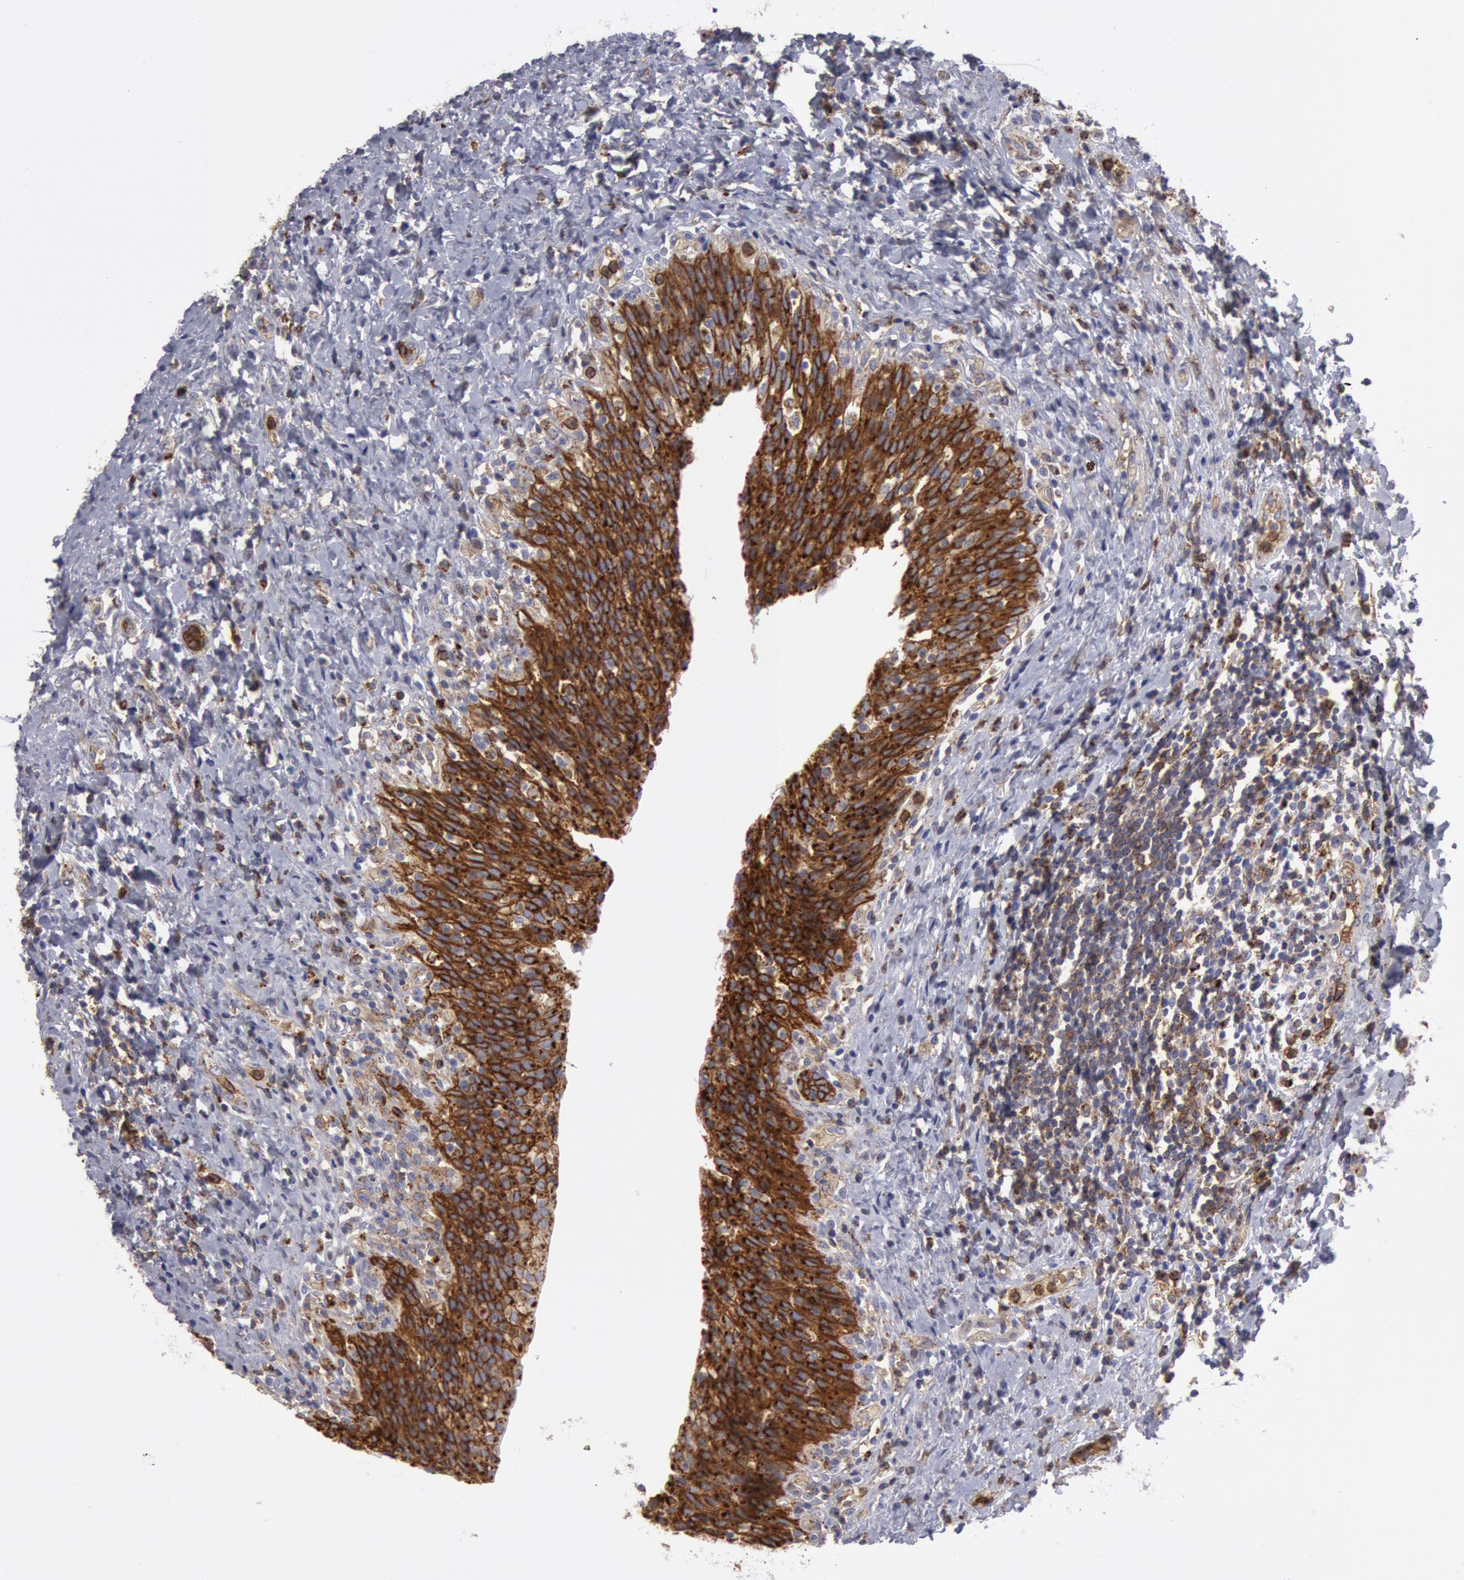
{"staining": {"intensity": "strong", "quantity": ">75%", "location": "cytoplasmic/membranous"}, "tissue": "urinary bladder", "cell_type": "Urothelial cells", "image_type": "normal", "snomed": [{"axis": "morphology", "description": "Normal tissue, NOS"}, {"axis": "topography", "description": "Urinary bladder"}], "caption": "Urinary bladder stained for a protein displays strong cytoplasmic/membranous positivity in urothelial cells. The protein is stained brown, and the nuclei are stained in blue (DAB (3,3'-diaminobenzidine) IHC with brightfield microscopy, high magnification).", "gene": "FLOT1", "patient": {"sex": "male", "age": 51}}